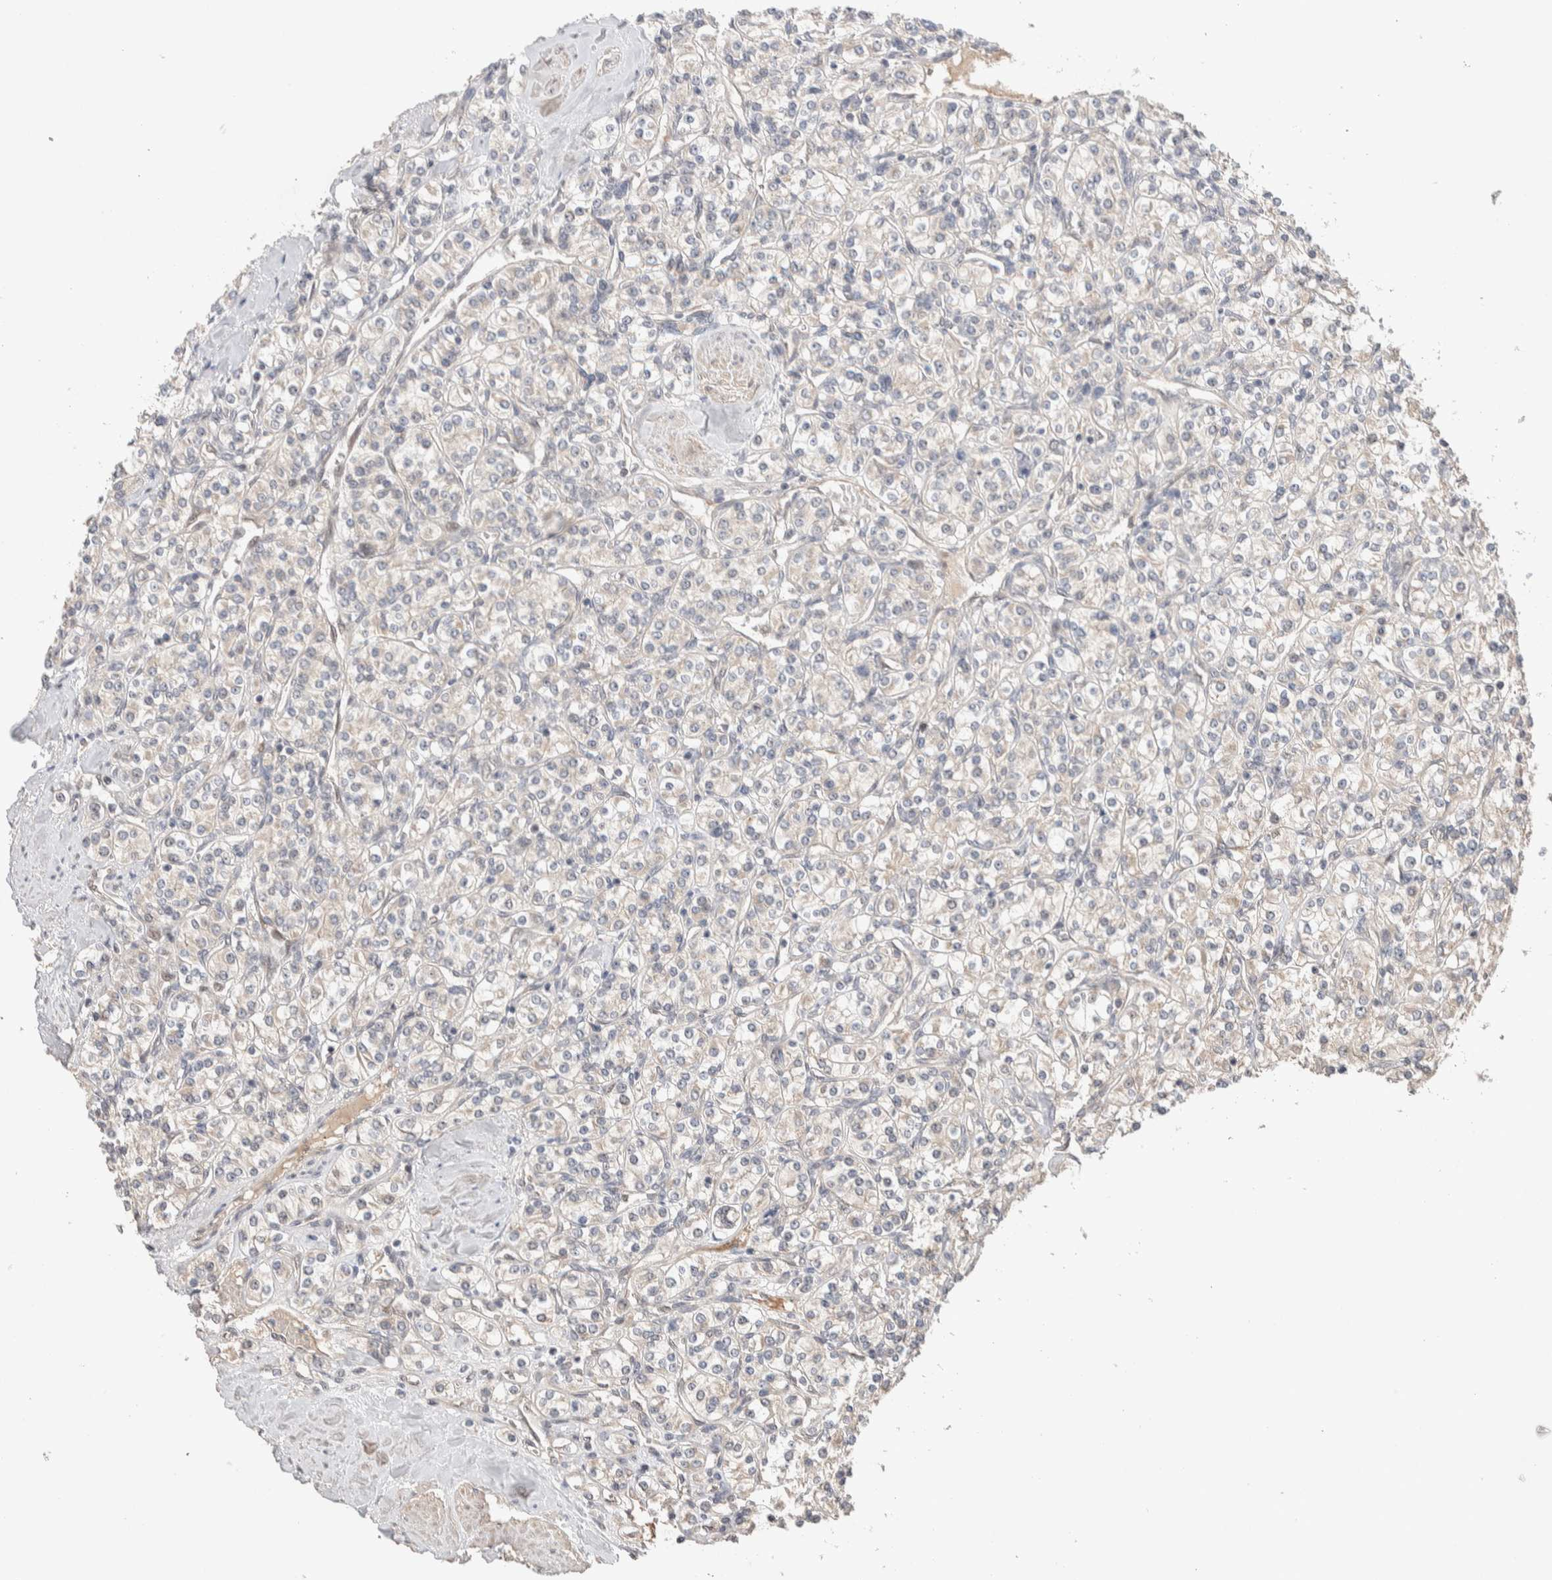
{"staining": {"intensity": "negative", "quantity": "none", "location": "none"}, "tissue": "renal cancer", "cell_type": "Tumor cells", "image_type": "cancer", "snomed": [{"axis": "morphology", "description": "Adenocarcinoma, NOS"}, {"axis": "topography", "description": "Kidney"}], "caption": "Immunohistochemical staining of renal cancer demonstrates no significant positivity in tumor cells.", "gene": "PRDM15", "patient": {"sex": "male", "age": 77}}